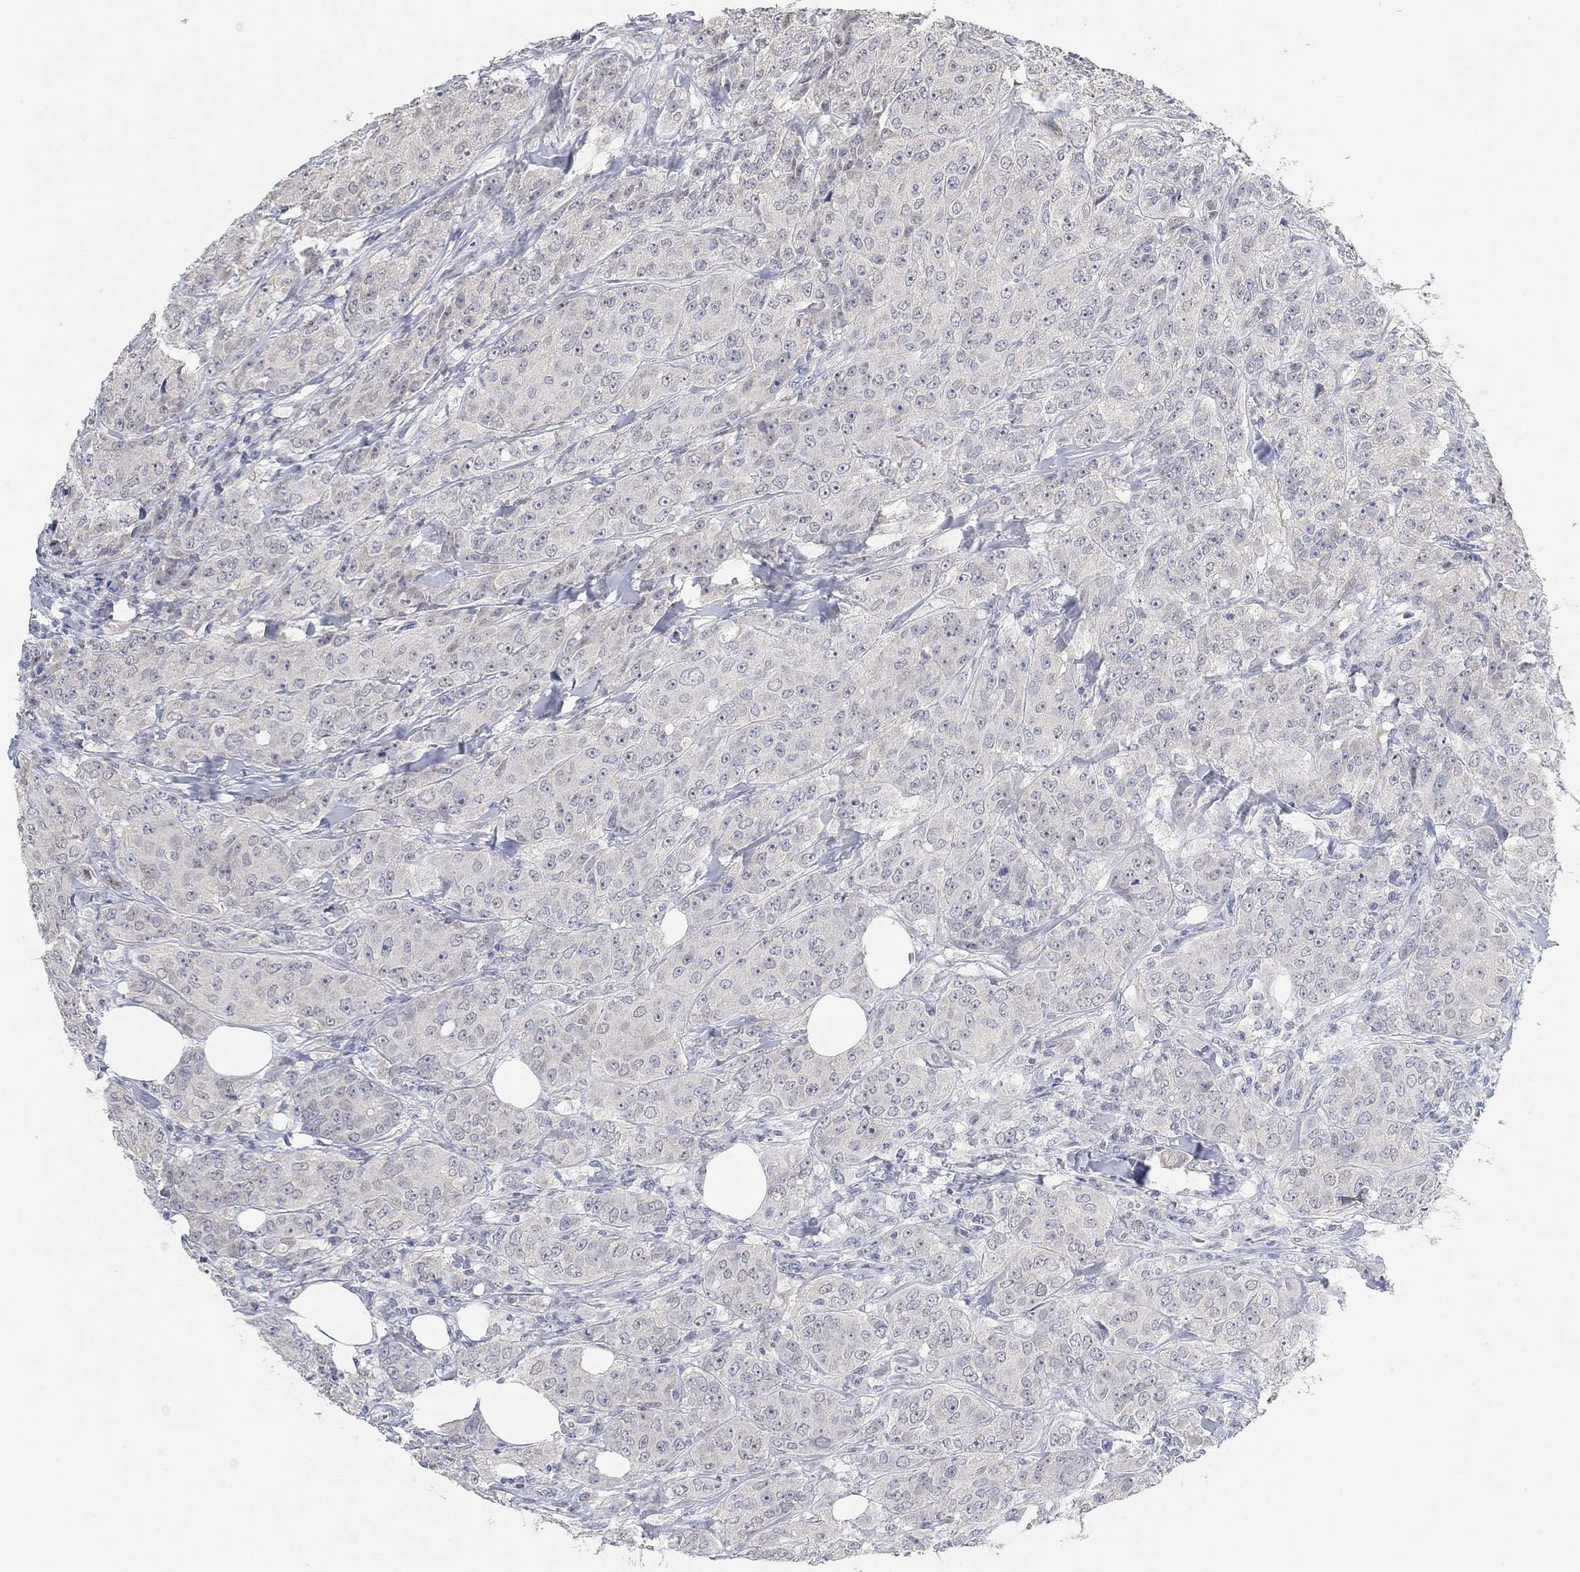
{"staining": {"intensity": "negative", "quantity": "none", "location": "none"}, "tissue": "breast cancer", "cell_type": "Tumor cells", "image_type": "cancer", "snomed": [{"axis": "morphology", "description": "Duct carcinoma"}, {"axis": "topography", "description": "Breast"}], "caption": "Protein analysis of breast infiltrating ductal carcinoma exhibits no significant staining in tumor cells.", "gene": "VAT1L", "patient": {"sex": "female", "age": 43}}